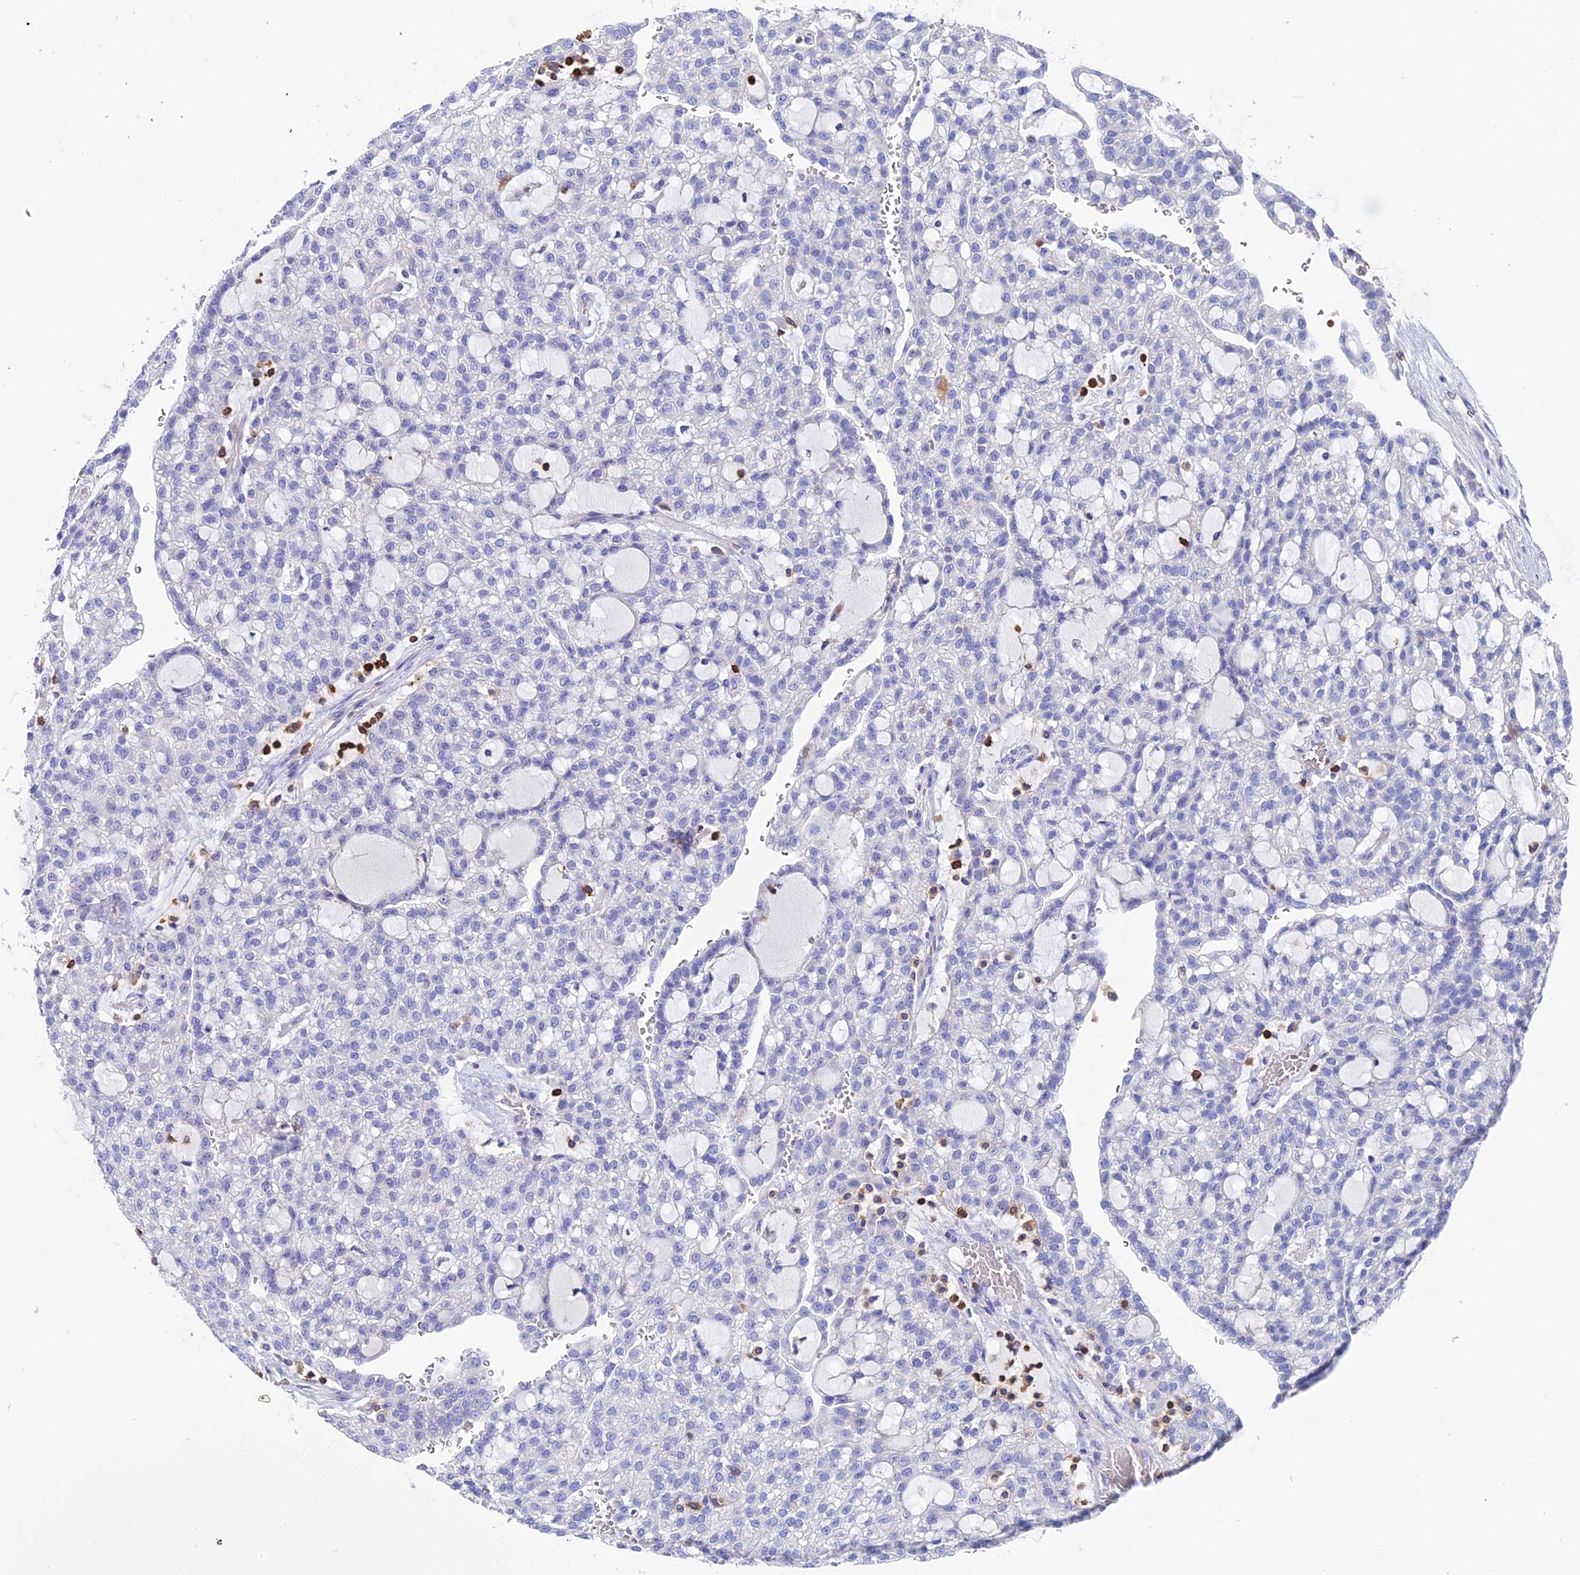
{"staining": {"intensity": "negative", "quantity": "none", "location": "none"}, "tissue": "renal cancer", "cell_type": "Tumor cells", "image_type": "cancer", "snomed": [{"axis": "morphology", "description": "Adenocarcinoma, NOS"}, {"axis": "topography", "description": "Kidney"}], "caption": "High magnification brightfield microscopy of adenocarcinoma (renal) stained with DAB (brown) and counterstained with hematoxylin (blue): tumor cells show no significant expression. (DAB (3,3'-diaminobenzidine) IHC with hematoxylin counter stain).", "gene": "ADAT1", "patient": {"sex": "male", "age": 63}}